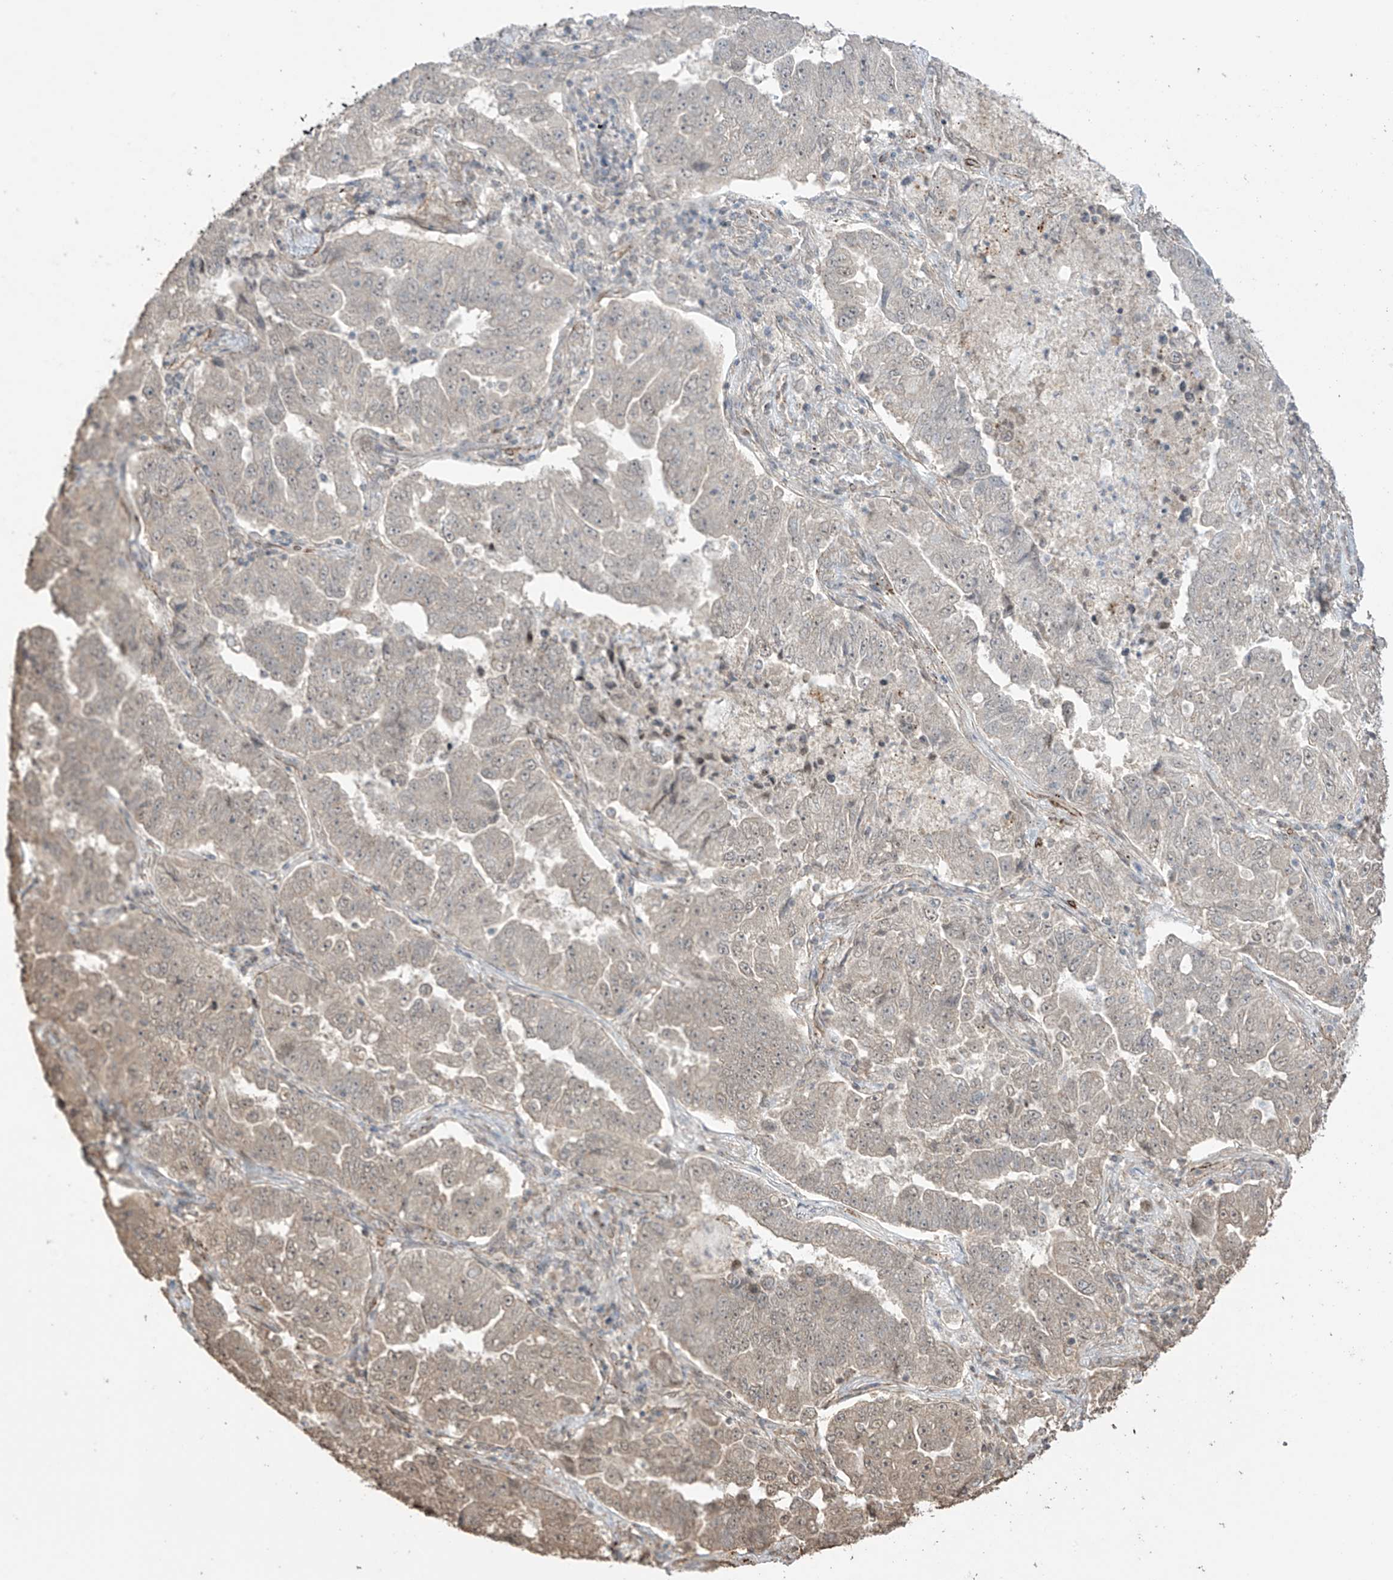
{"staining": {"intensity": "weak", "quantity": "<25%", "location": "cytoplasmic/membranous,nuclear"}, "tissue": "lung cancer", "cell_type": "Tumor cells", "image_type": "cancer", "snomed": [{"axis": "morphology", "description": "Adenocarcinoma, NOS"}, {"axis": "topography", "description": "Lung"}], "caption": "DAB (3,3'-diaminobenzidine) immunohistochemical staining of lung cancer reveals no significant expression in tumor cells.", "gene": "TTLL5", "patient": {"sex": "female", "age": 51}}